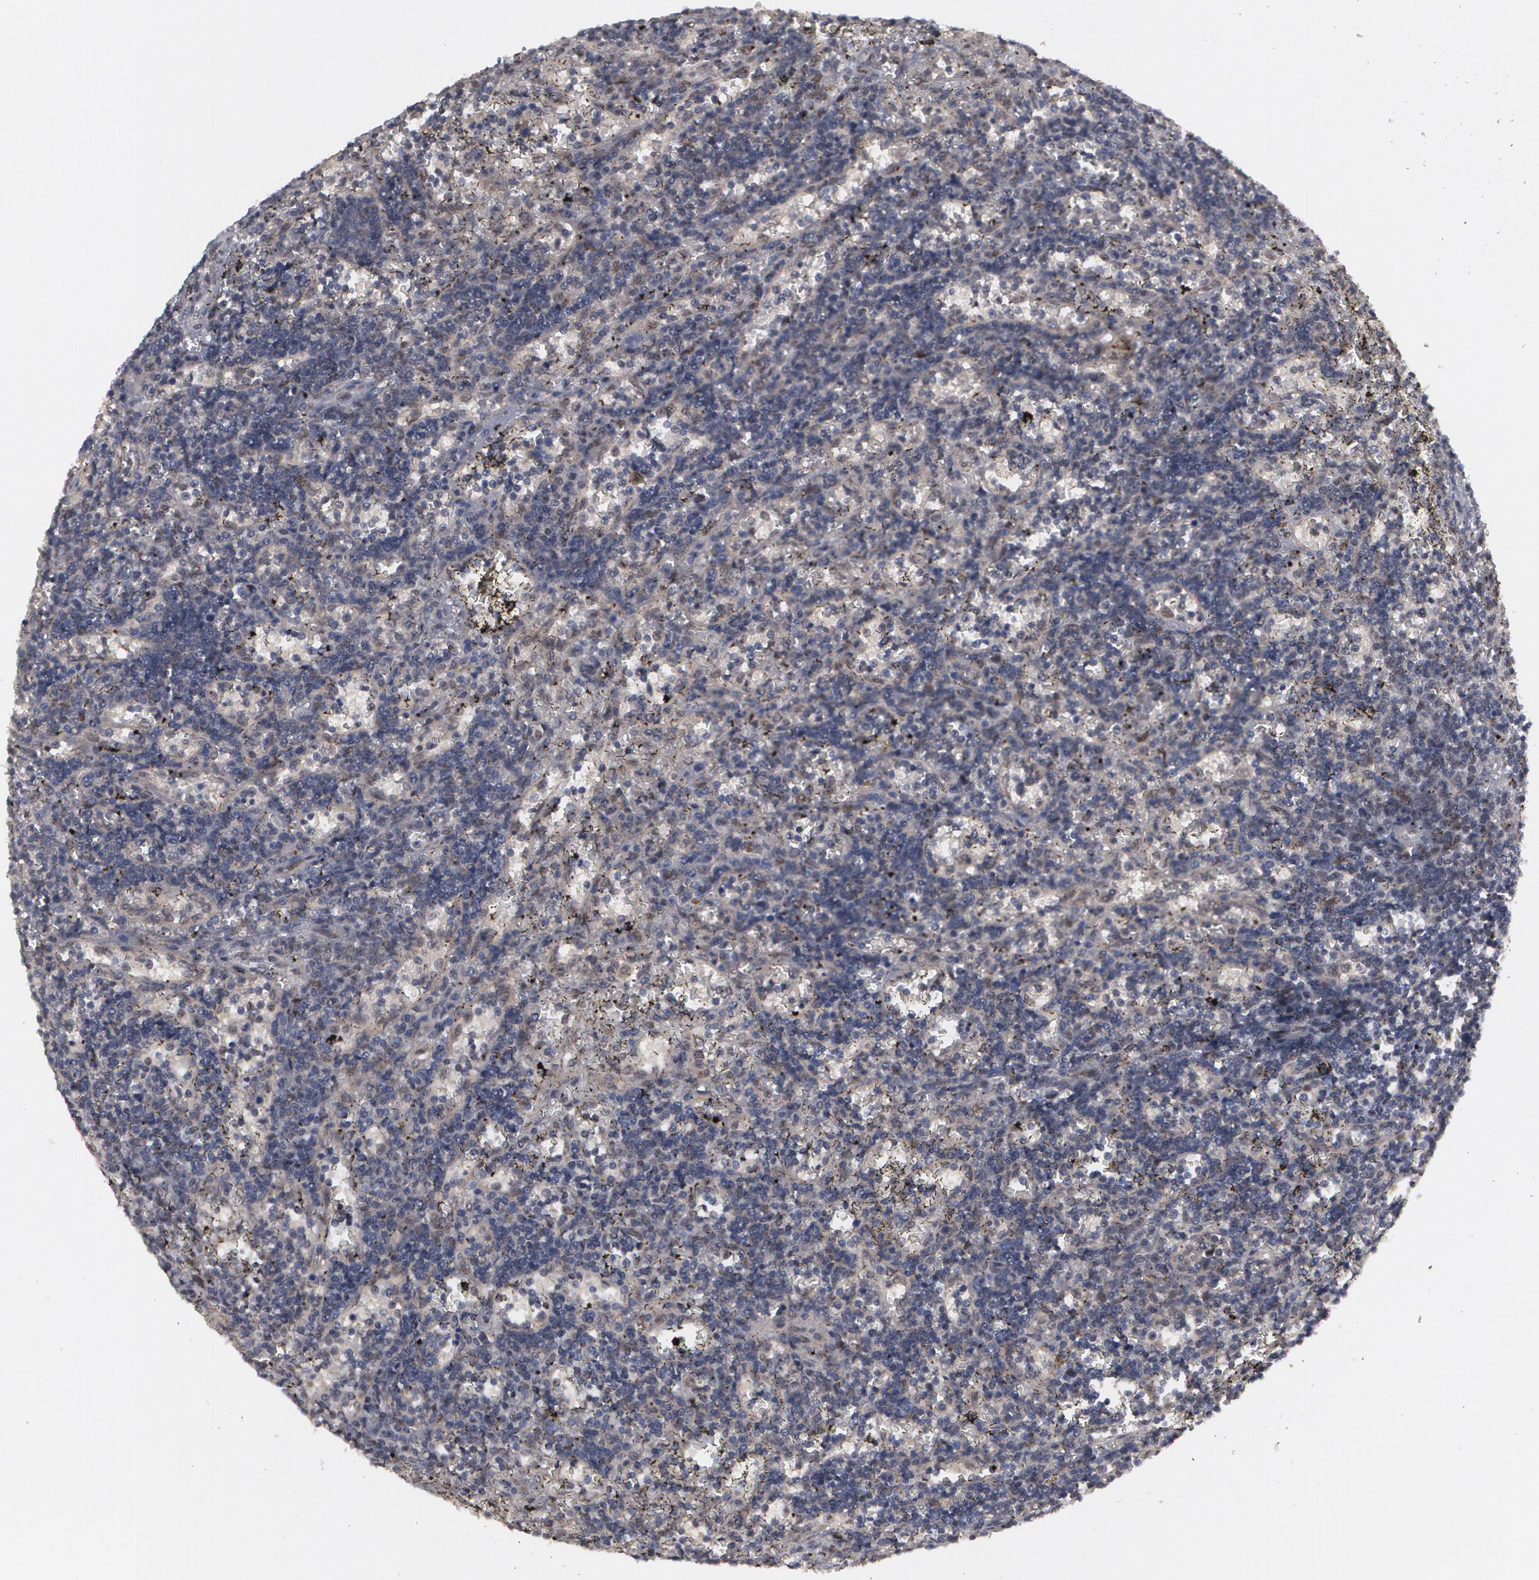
{"staining": {"intensity": "moderate", "quantity": "25%-75%", "location": "nuclear"}, "tissue": "lymphoma", "cell_type": "Tumor cells", "image_type": "cancer", "snomed": [{"axis": "morphology", "description": "Malignant lymphoma, non-Hodgkin's type, Low grade"}, {"axis": "topography", "description": "Spleen"}], "caption": "Brown immunohistochemical staining in human low-grade malignant lymphoma, non-Hodgkin's type shows moderate nuclear staining in about 25%-75% of tumor cells. (Brightfield microscopy of DAB IHC at high magnification).", "gene": "INTS6", "patient": {"sex": "male", "age": 60}}